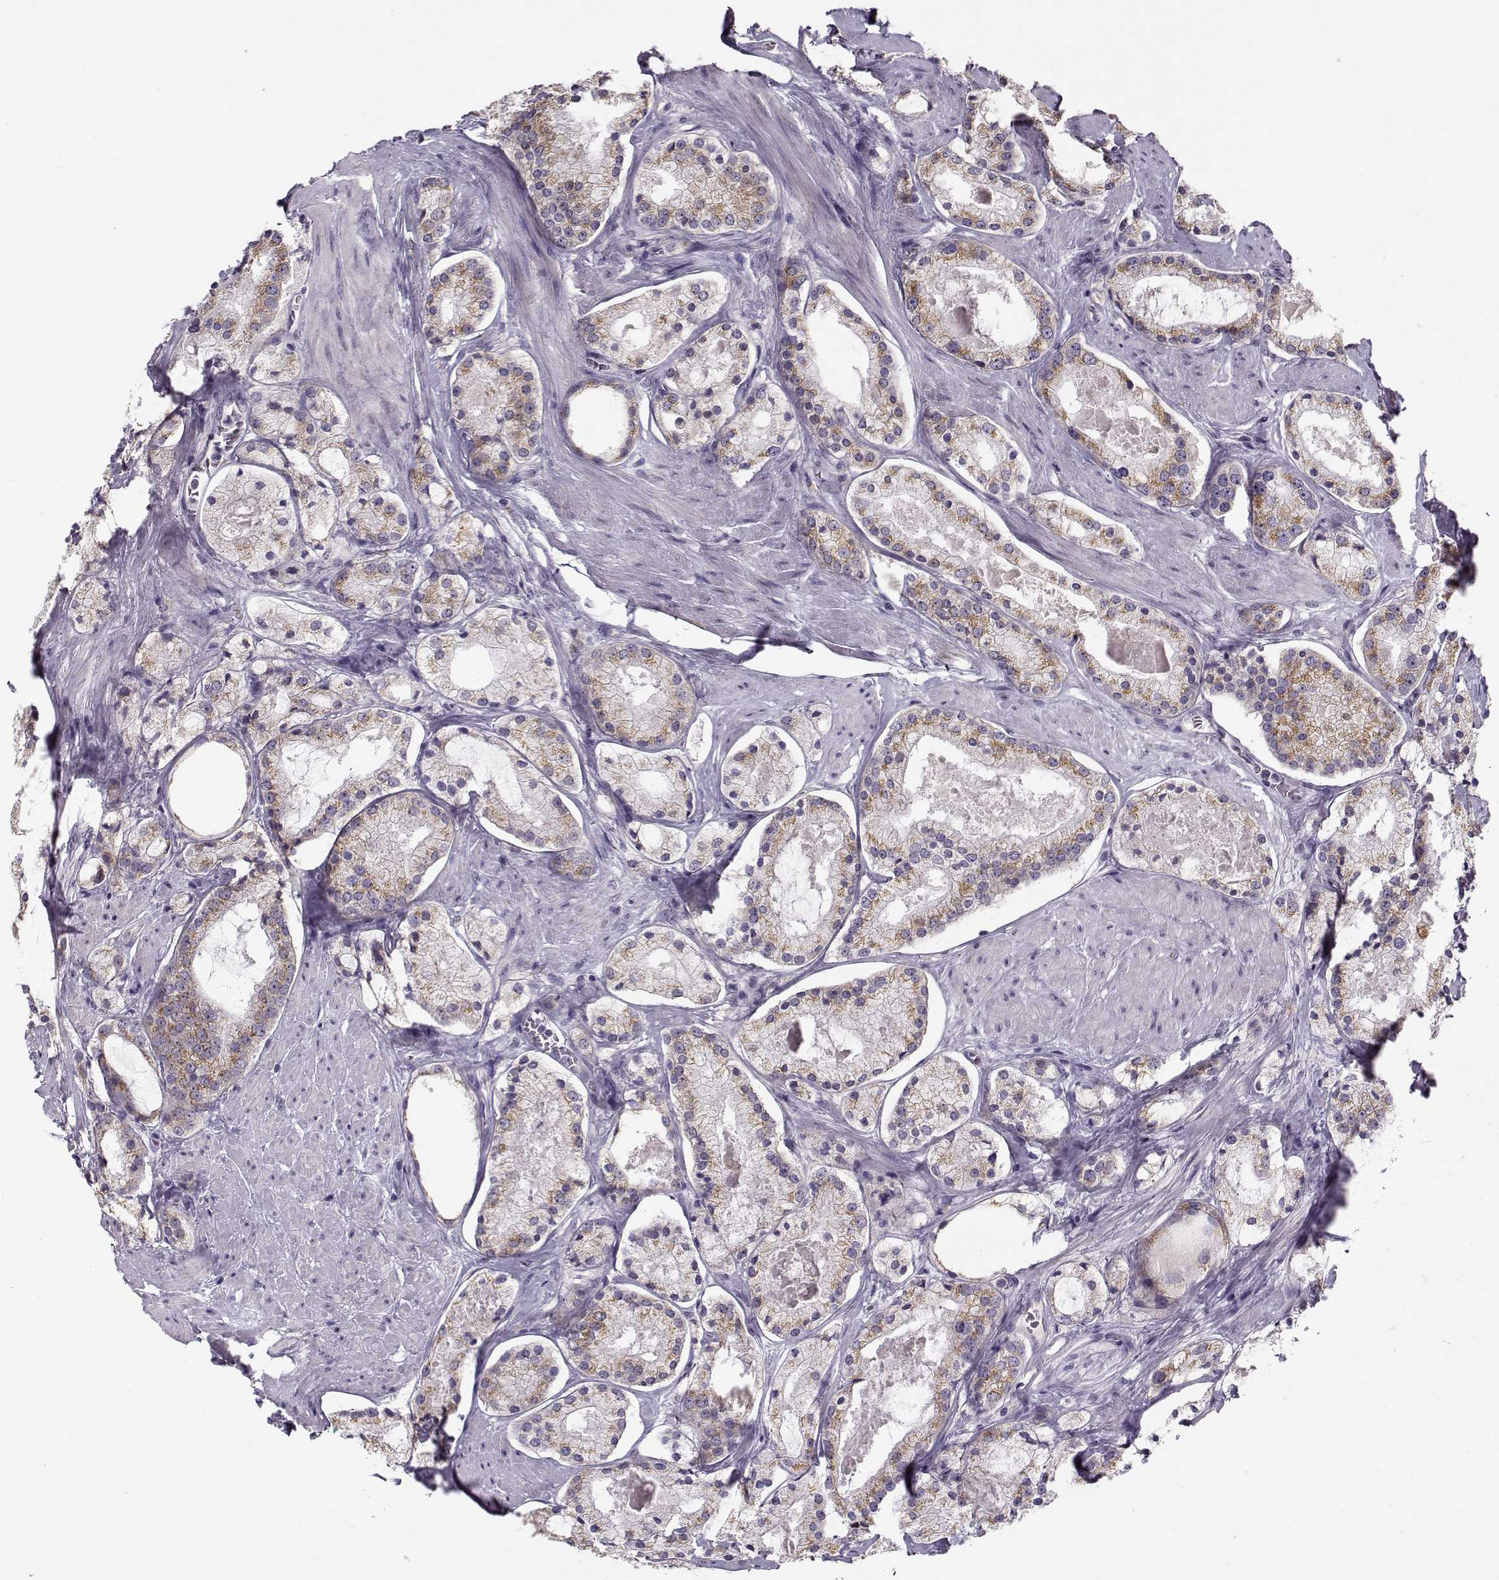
{"staining": {"intensity": "moderate", "quantity": ">75%", "location": "cytoplasmic/membranous"}, "tissue": "prostate cancer", "cell_type": "Tumor cells", "image_type": "cancer", "snomed": [{"axis": "morphology", "description": "Adenocarcinoma, NOS"}, {"axis": "morphology", "description": "Adenocarcinoma, High grade"}, {"axis": "topography", "description": "Prostate"}], "caption": "This image displays immunohistochemistry staining of prostate adenocarcinoma, with medium moderate cytoplasmic/membranous positivity in approximately >75% of tumor cells.", "gene": "SLC4A5", "patient": {"sex": "male", "age": 64}}